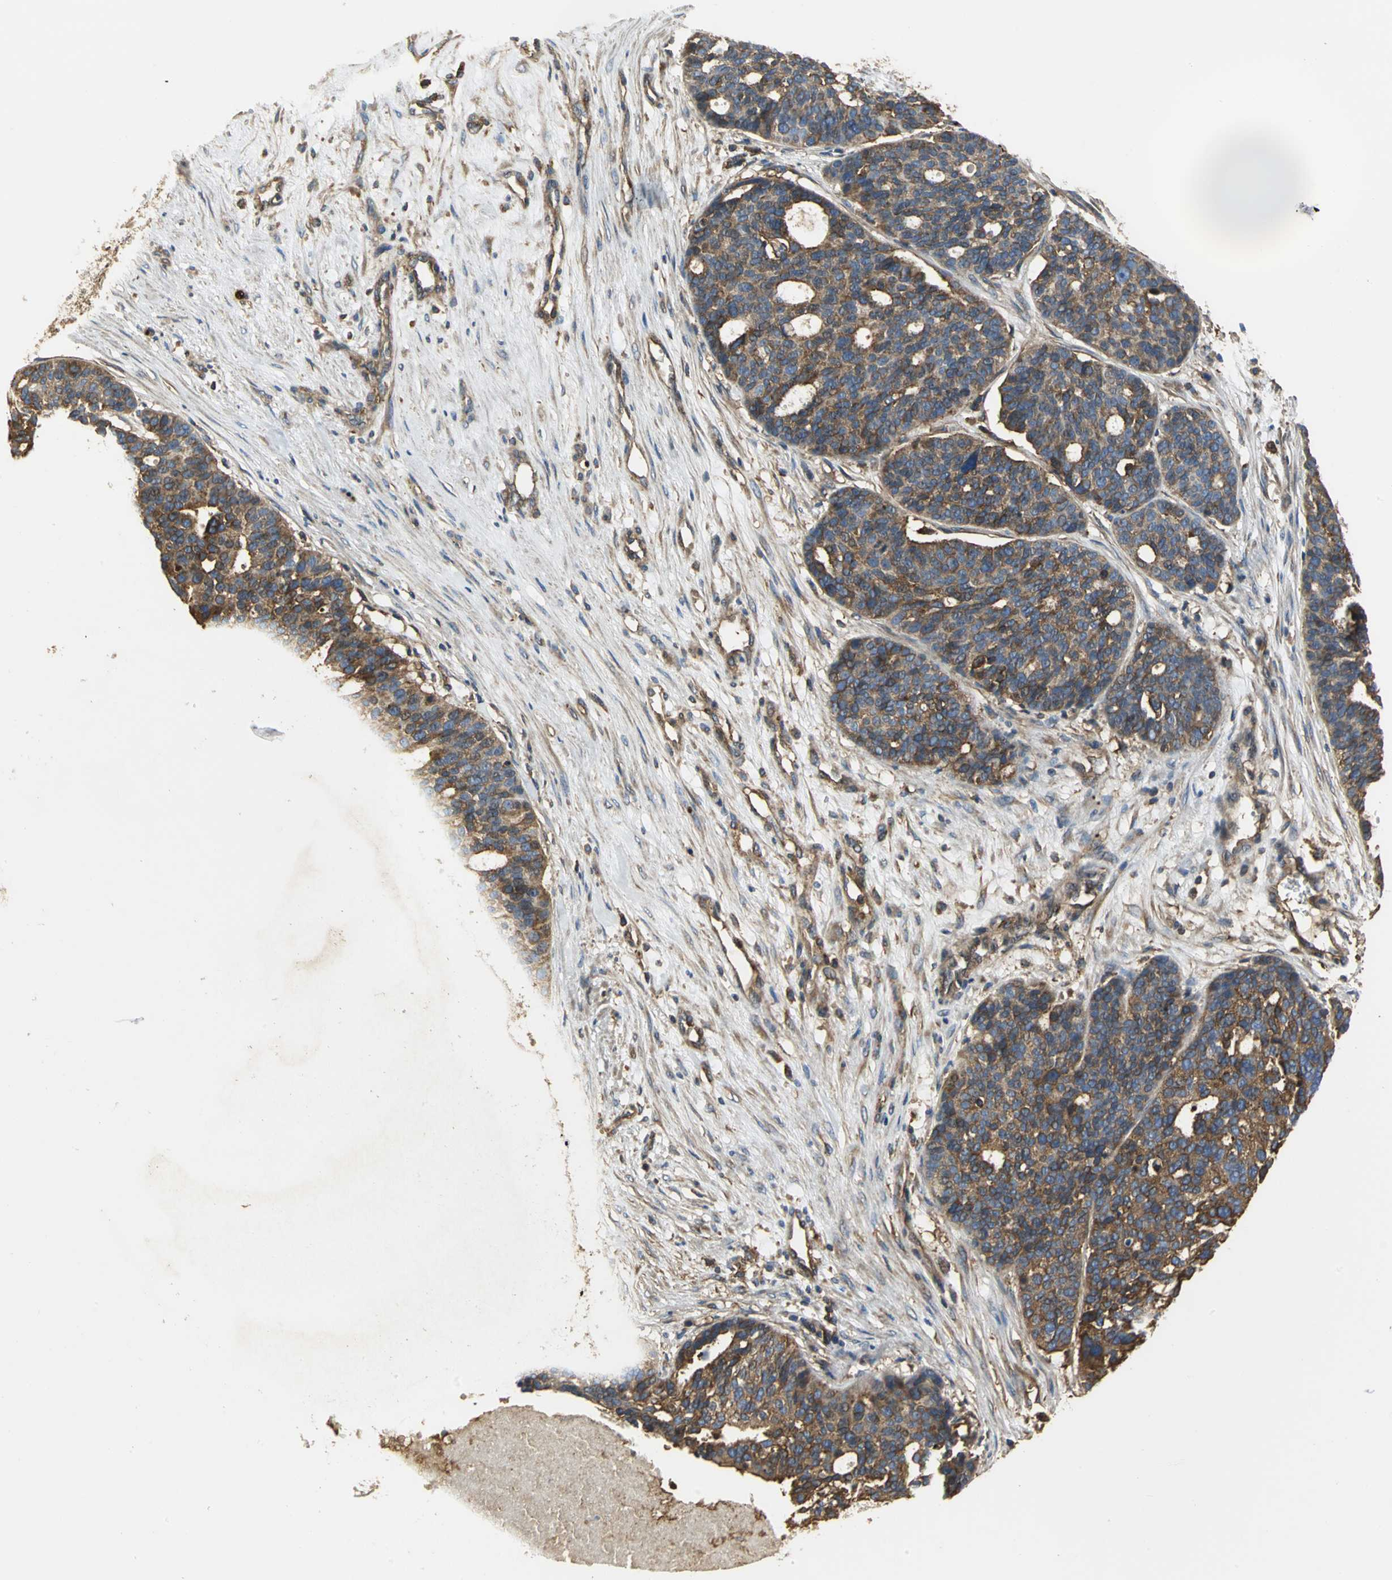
{"staining": {"intensity": "strong", "quantity": ">75%", "location": "cytoplasmic/membranous"}, "tissue": "ovarian cancer", "cell_type": "Tumor cells", "image_type": "cancer", "snomed": [{"axis": "morphology", "description": "Cystadenocarcinoma, serous, NOS"}, {"axis": "topography", "description": "Ovary"}], "caption": "Ovarian cancer tissue exhibits strong cytoplasmic/membranous positivity in about >75% of tumor cells", "gene": "TLN1", "patient": {"sex": "female", "age": 59}}